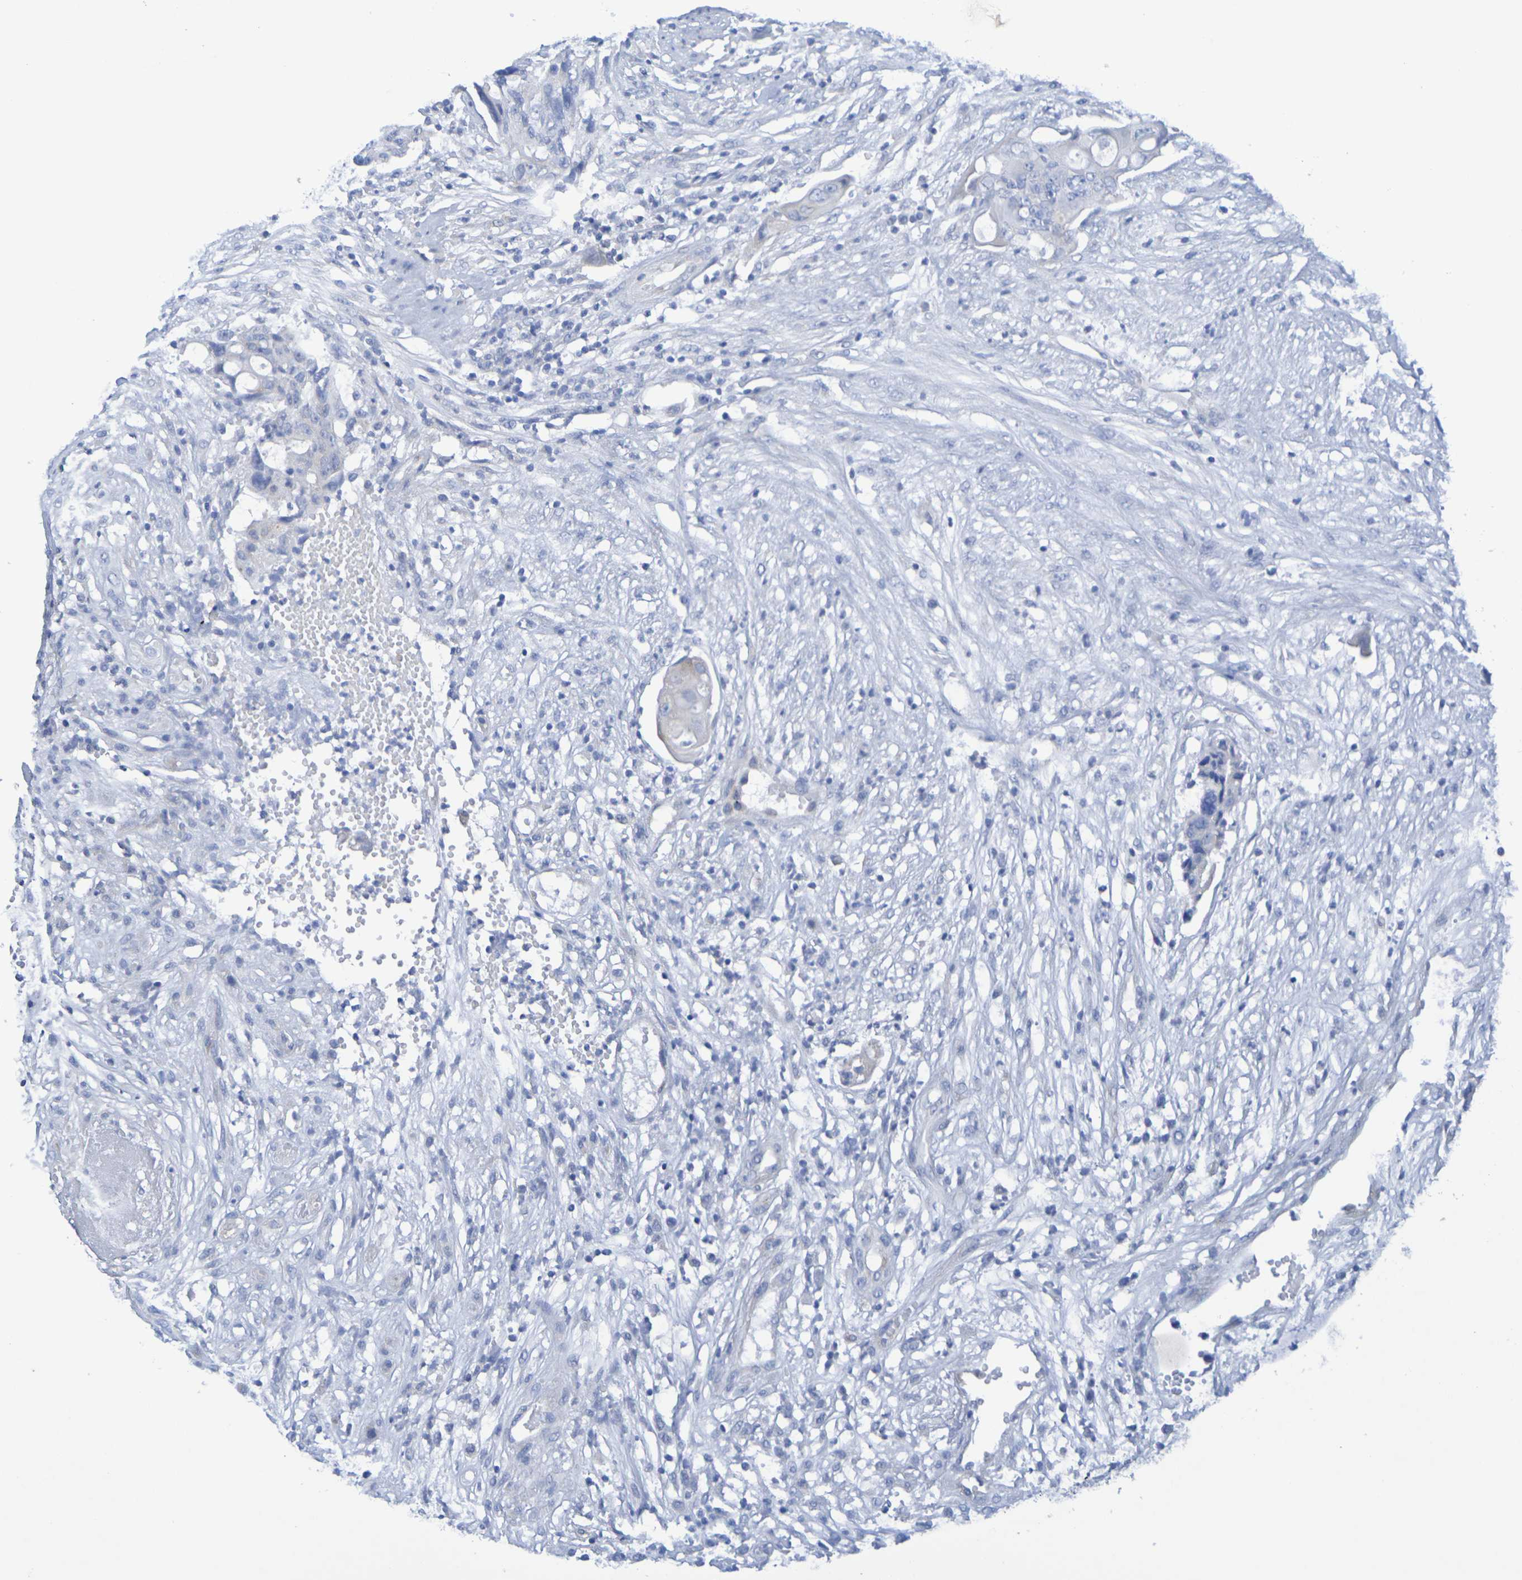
{"staining": {"intensity": "negative", "quantity": "none", "location": "none"}, "tissue": "colorectal cancer", "cell_type": "Tumor cells", "image_type": "cancer", "snomed": [{"axis": "morphology", "description": "Adenocarcinoma, NOS"}, {"axis": "topography", "description": "Colon"}], "caption": "This is an IHC micrograph of human colorectal cancer. There is no expression in tumor cells.", "gene": "TMCC3", "patient": {"sex": "female", "age": 57}}